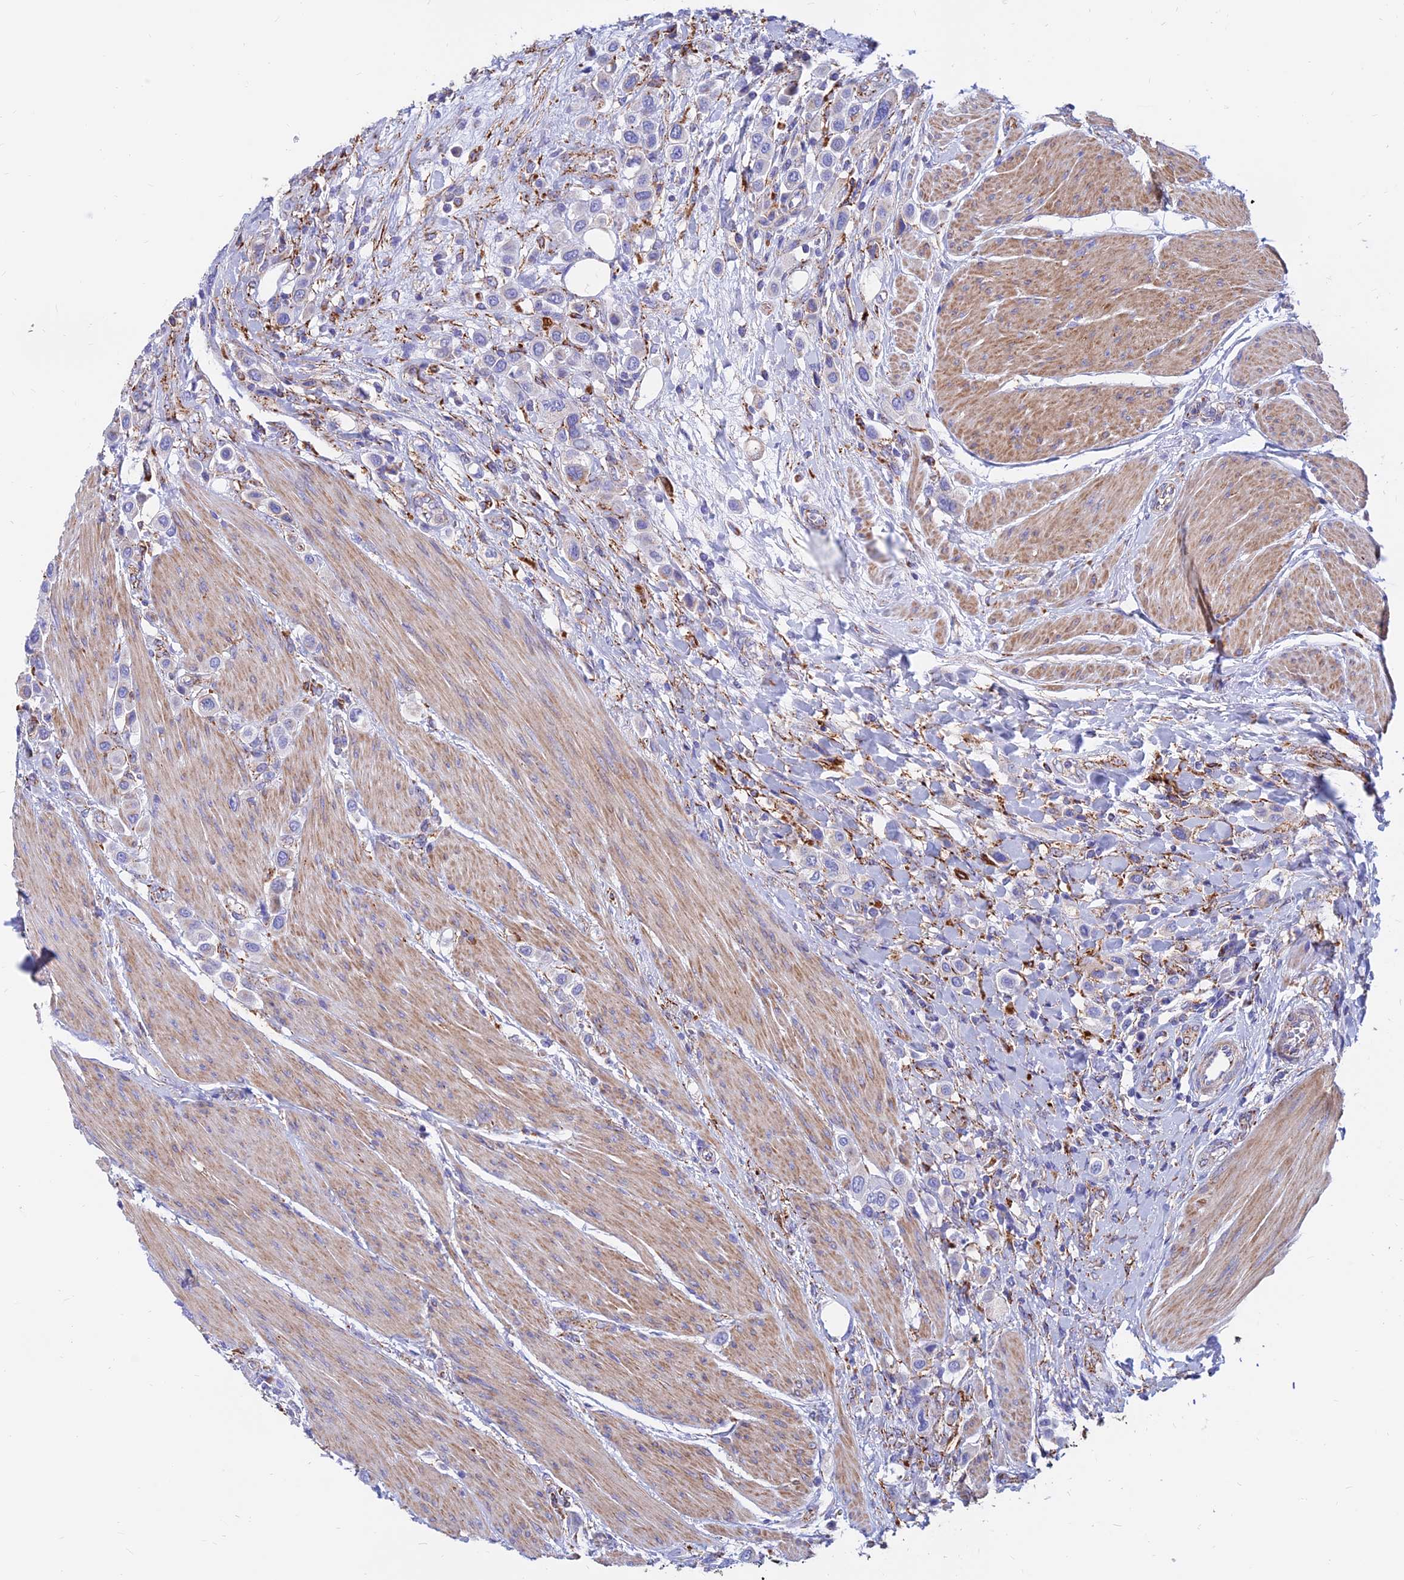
{"staining": {"intensity": "negative", "quantity": "none", "location": "none"}, "tissue": "urothelial cancer", "cell_type": "Tumor cells", "image_type": "cancer", "snomed": [{"axis": "morphology", "description": "Urothelial carcinoma, High grade"}, {"axis": "topography", "description": "Urinary bladder"}], "caption": "Urothelial carcinoma (high-grade) stained for a protein using immunohistochemistry (IHC) demonstrates no expression tumor cells.", "gene": "SPNS1", "patient": {"sex": "male", "age": 50}}